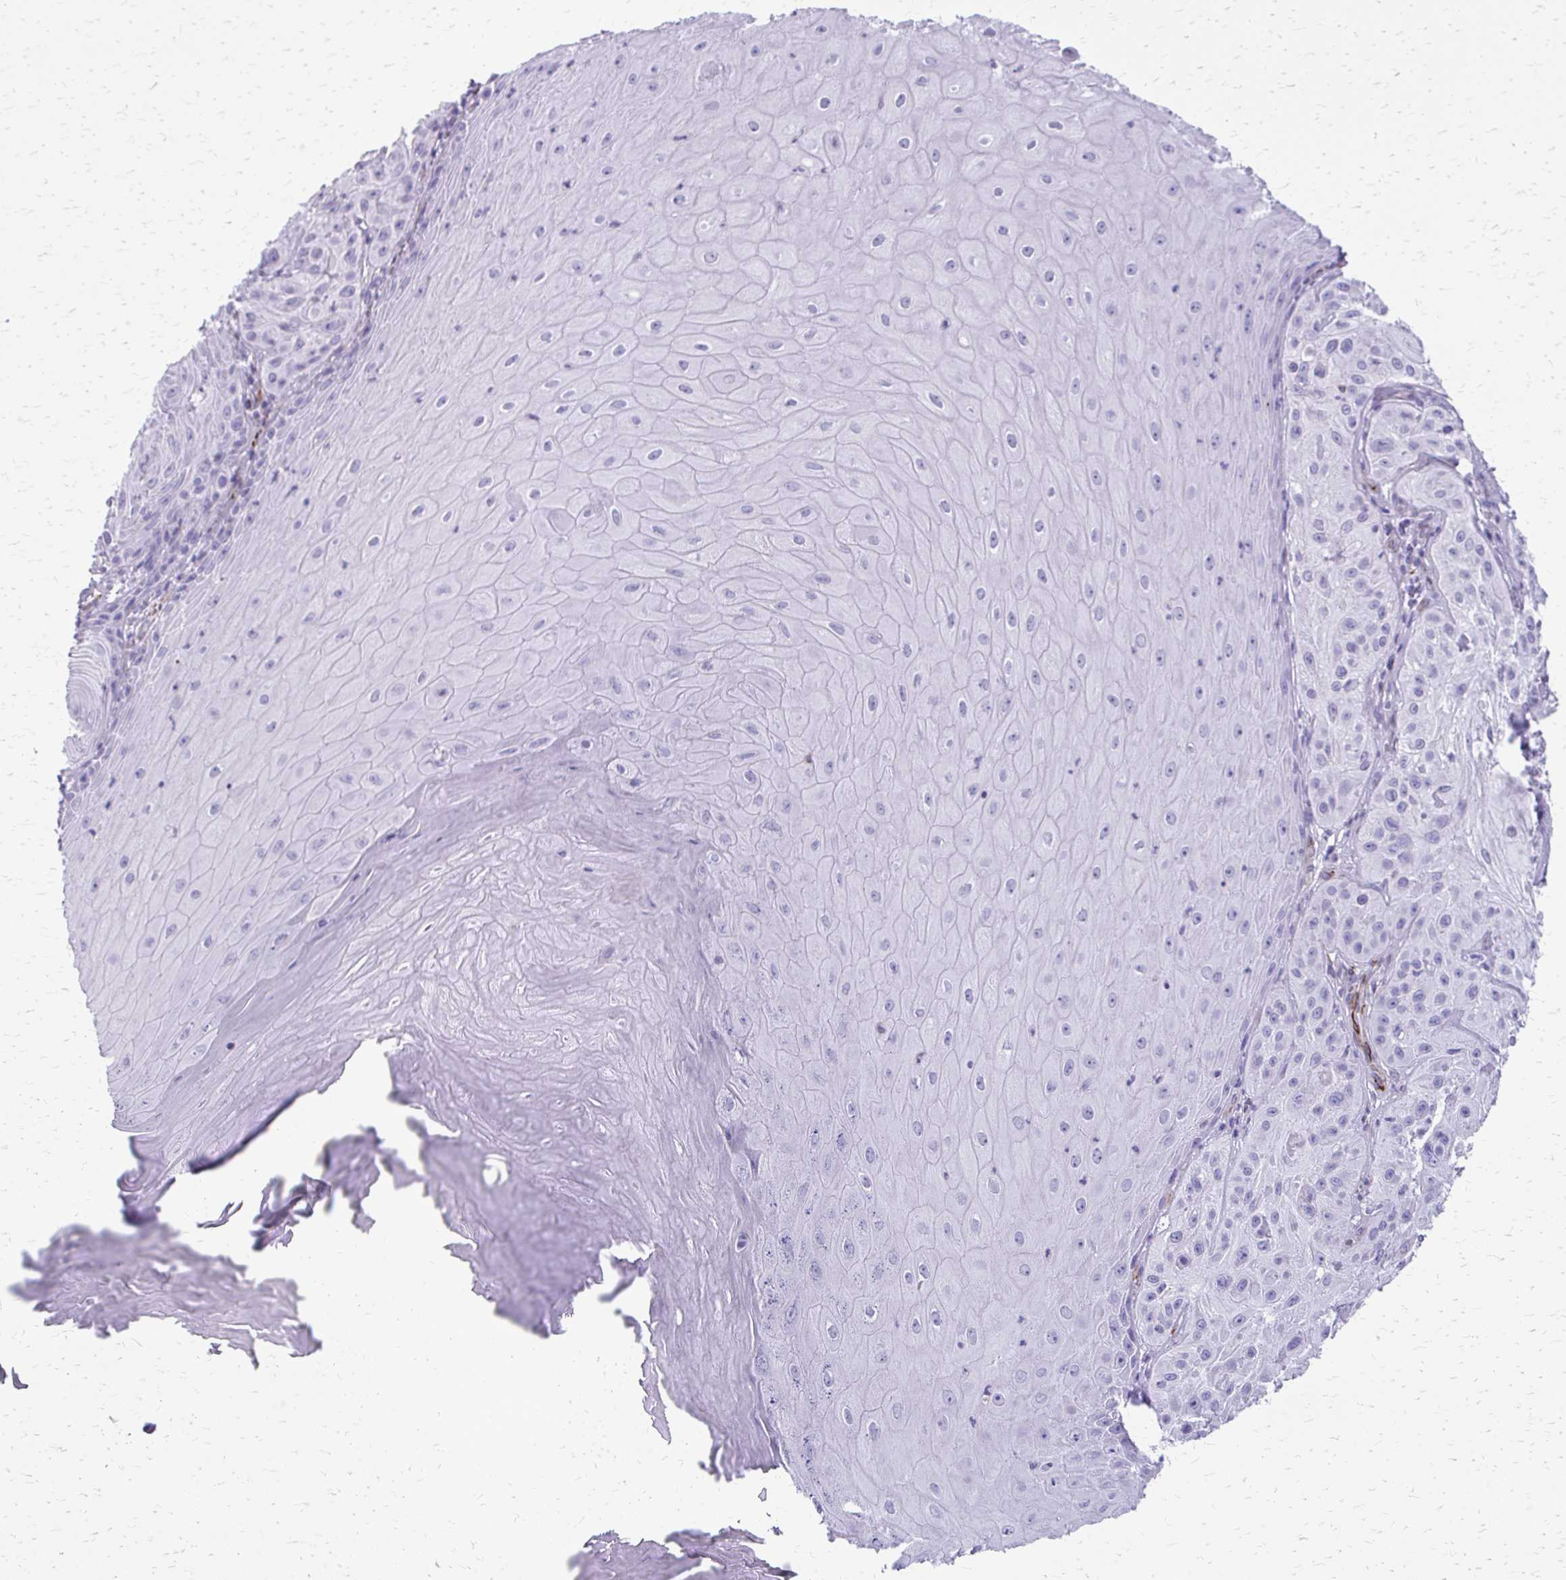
{"staining": {"intensity": "negative", "quantity": "none", "location": "none"}, "tissue": "skin cancer", "cell_type": "Tumor cells", "image_type": "cancer", "snomed": [{"axis": "morphology", "description": "Squamous cell carcinoma, NOS"}, {"axis": "topography", "description": "Skin"}], "caption": "DAB (3,3'-diaminobenzidine) immunohistochemical staining of squamous cell carcinoma (skin) reveals no significant staining in tumor cells. (DAB immunohistochemistry (IHC), high magnification).", "gene": "TRIM6", "patient": {"sex": "male", "age": 85}}